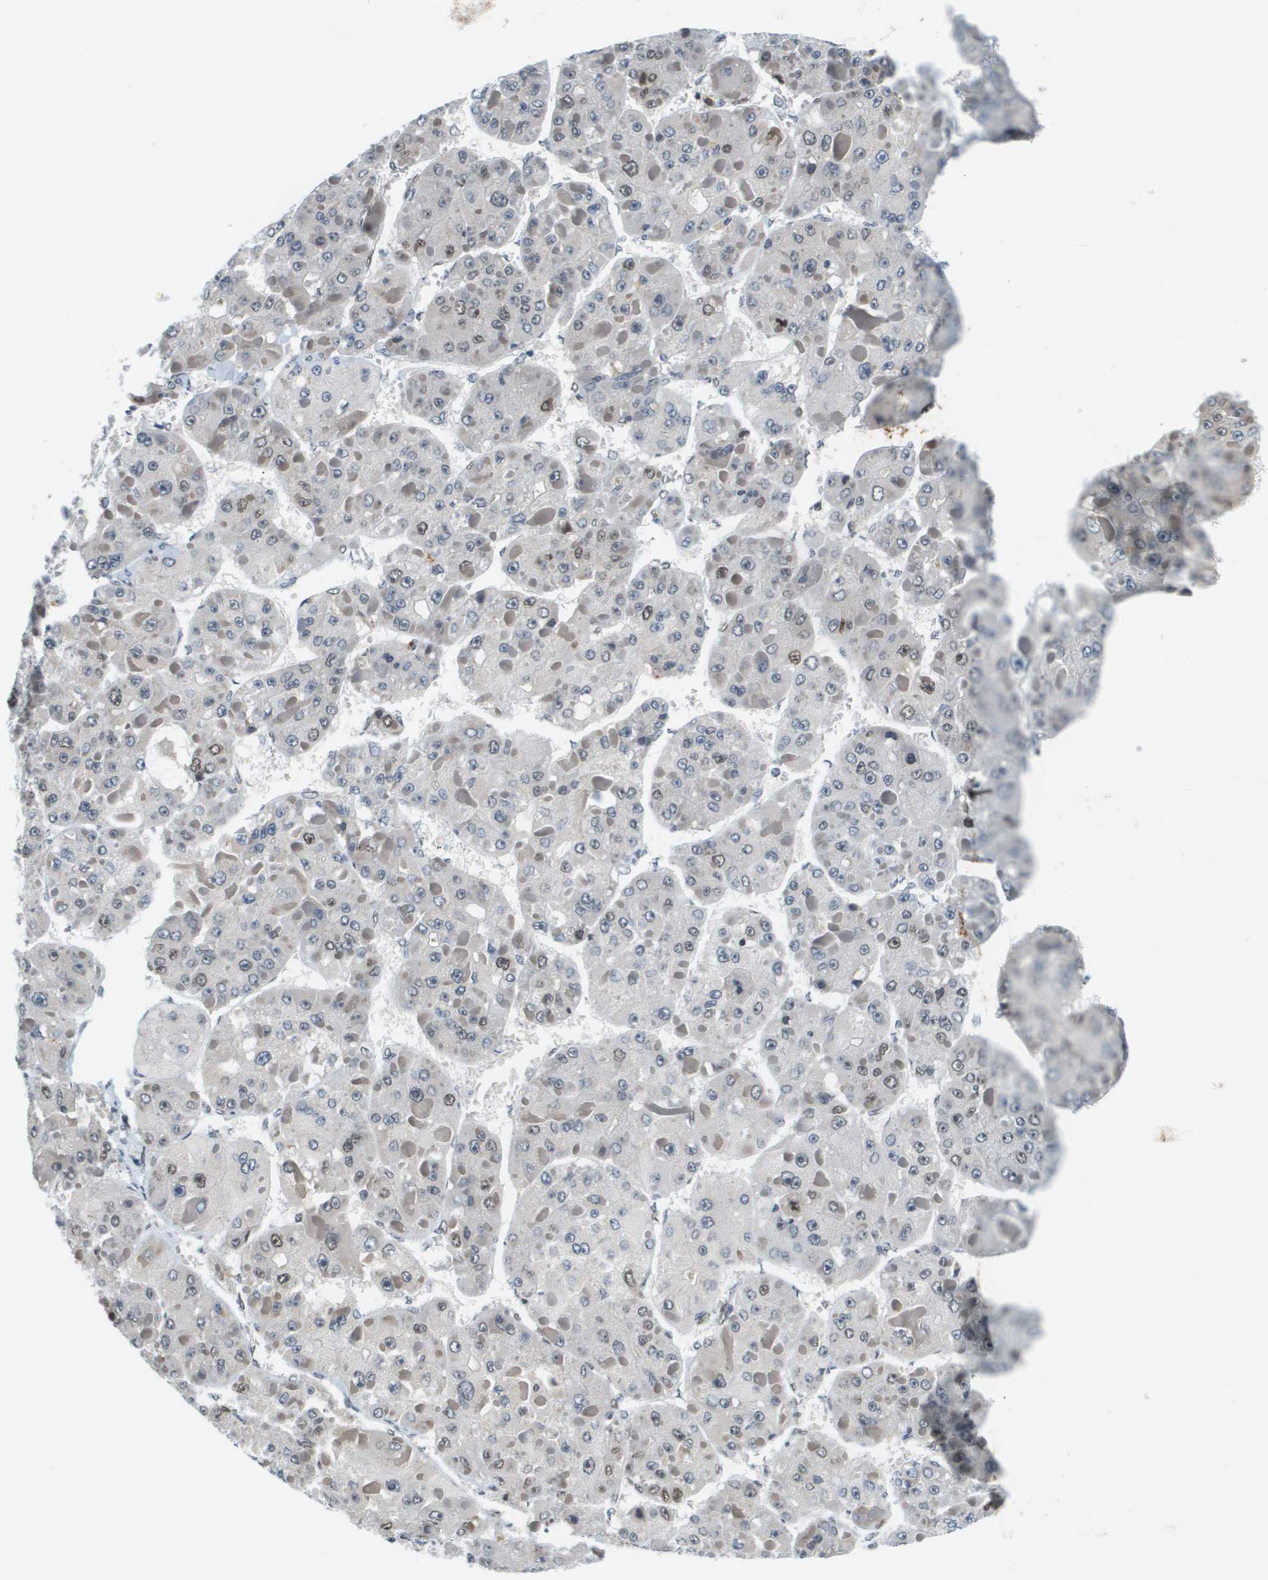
{"staining": {"intensity": "moderate", "quantity": "<25%", "location": "nuclear"}, "tissue": "liver cancer", "cell_type": "Tumor cells", "image_type": "cancer", "snomed": [{"axis": "morphology", "description": "Carcinoma, Hepatocellular, NOS"}, {"axis": "topography", "description": "Liver"}], "caption": "Immunohistochemistry (IHC) image of neoplastic tissue: human hepatocellular carcinoma (liver) stained using IHC exhibits low levels of moderate protein expression localized specifically in the nuclear of tumor cells, appearing as a nuclear brown color.", "gene": "CBX5", "patient": {"sex": "female", "age": 73}}